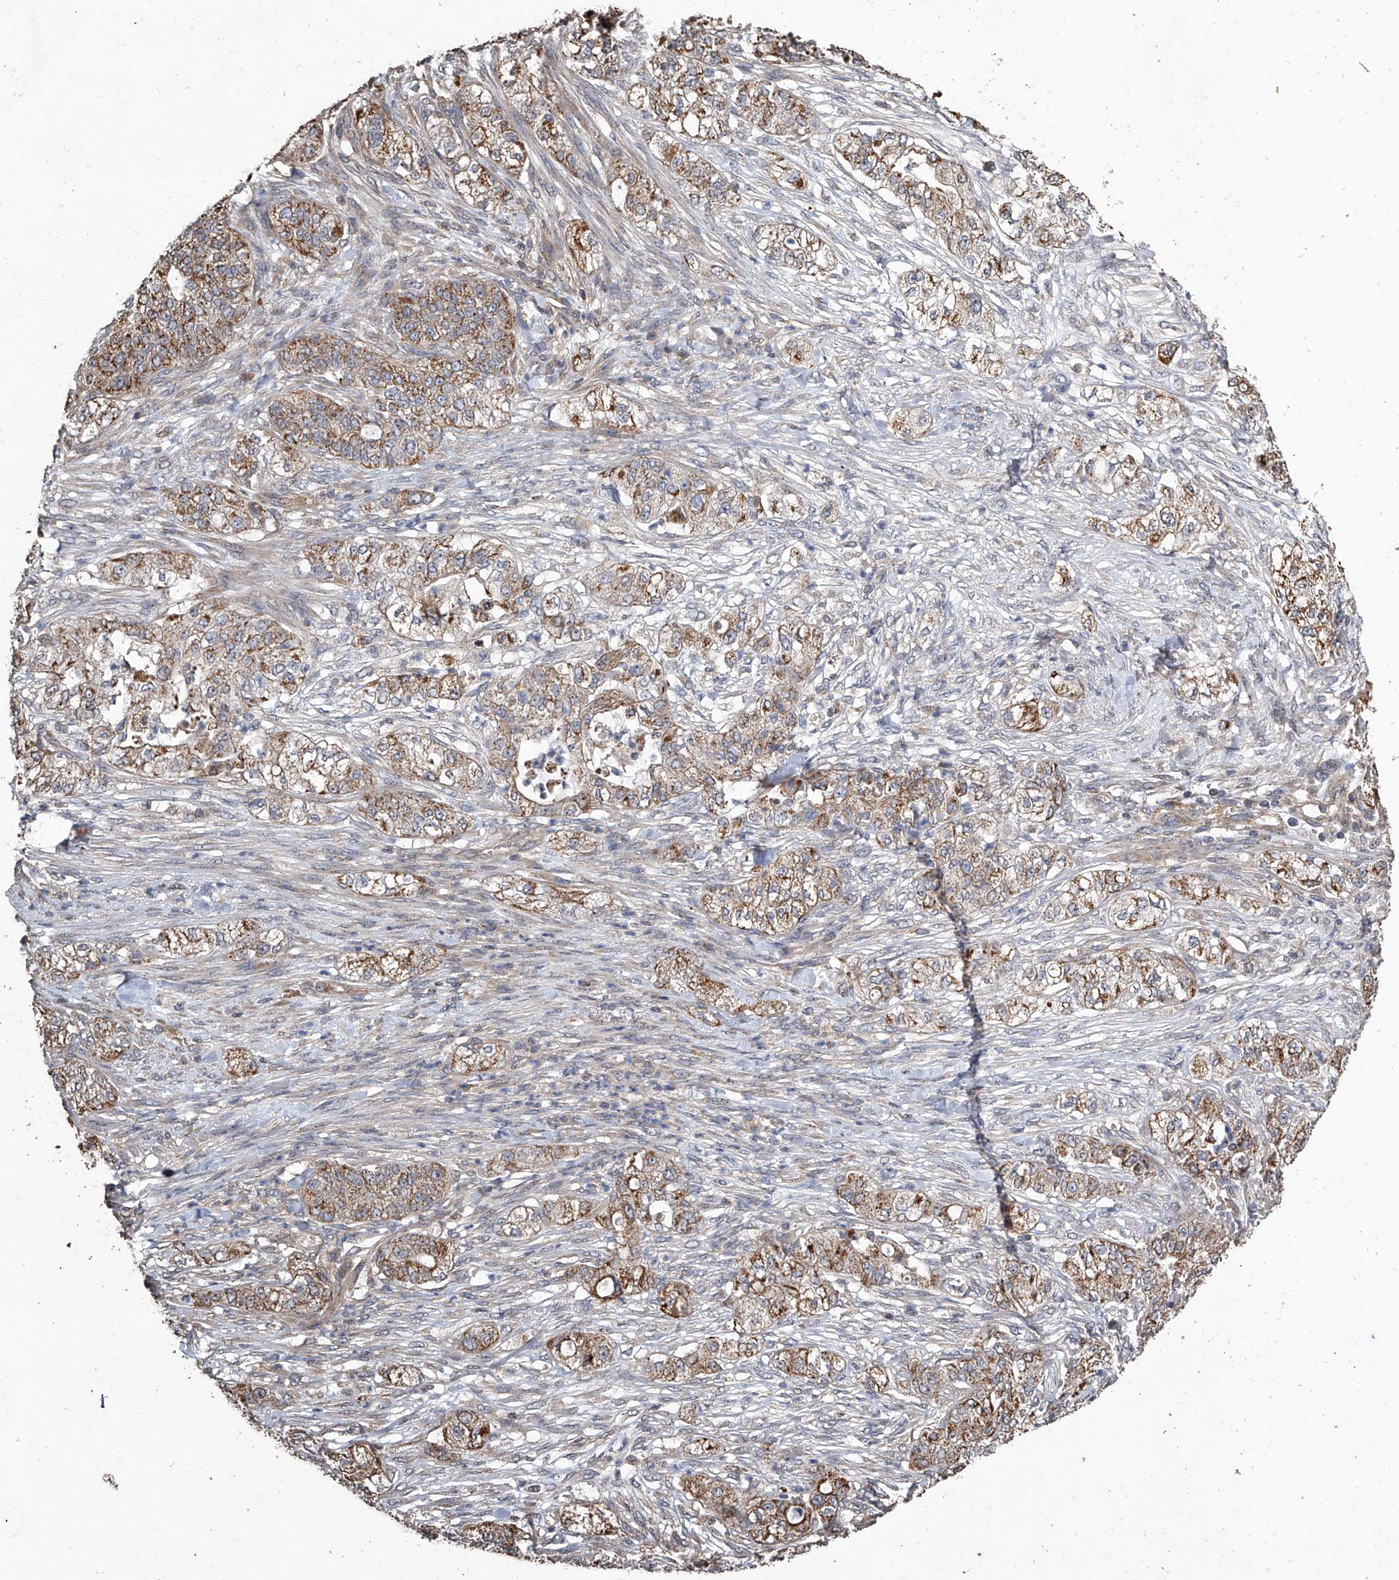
{"staining": {"intensity": "moderate", "quantity": ">75%", "location": "cytoplasmic/membranous"}, "tissue": "pancreatic cancer", "cell_type": "Tumor cells", "image_type": "cancer", "snomed": [{"axis": "morphology", "description": "Adenocarcinoma, NOS"}, {"axis": "topography", "description": "Pancreas"}], "caption": "The image shows staining of pancreatic cancer, revealing moderate cytoplasmic/membranous protein positivity (brown color) within tumor cells.", "gene": "LTV1", "patient": {"sex": "female", "age": 78}}